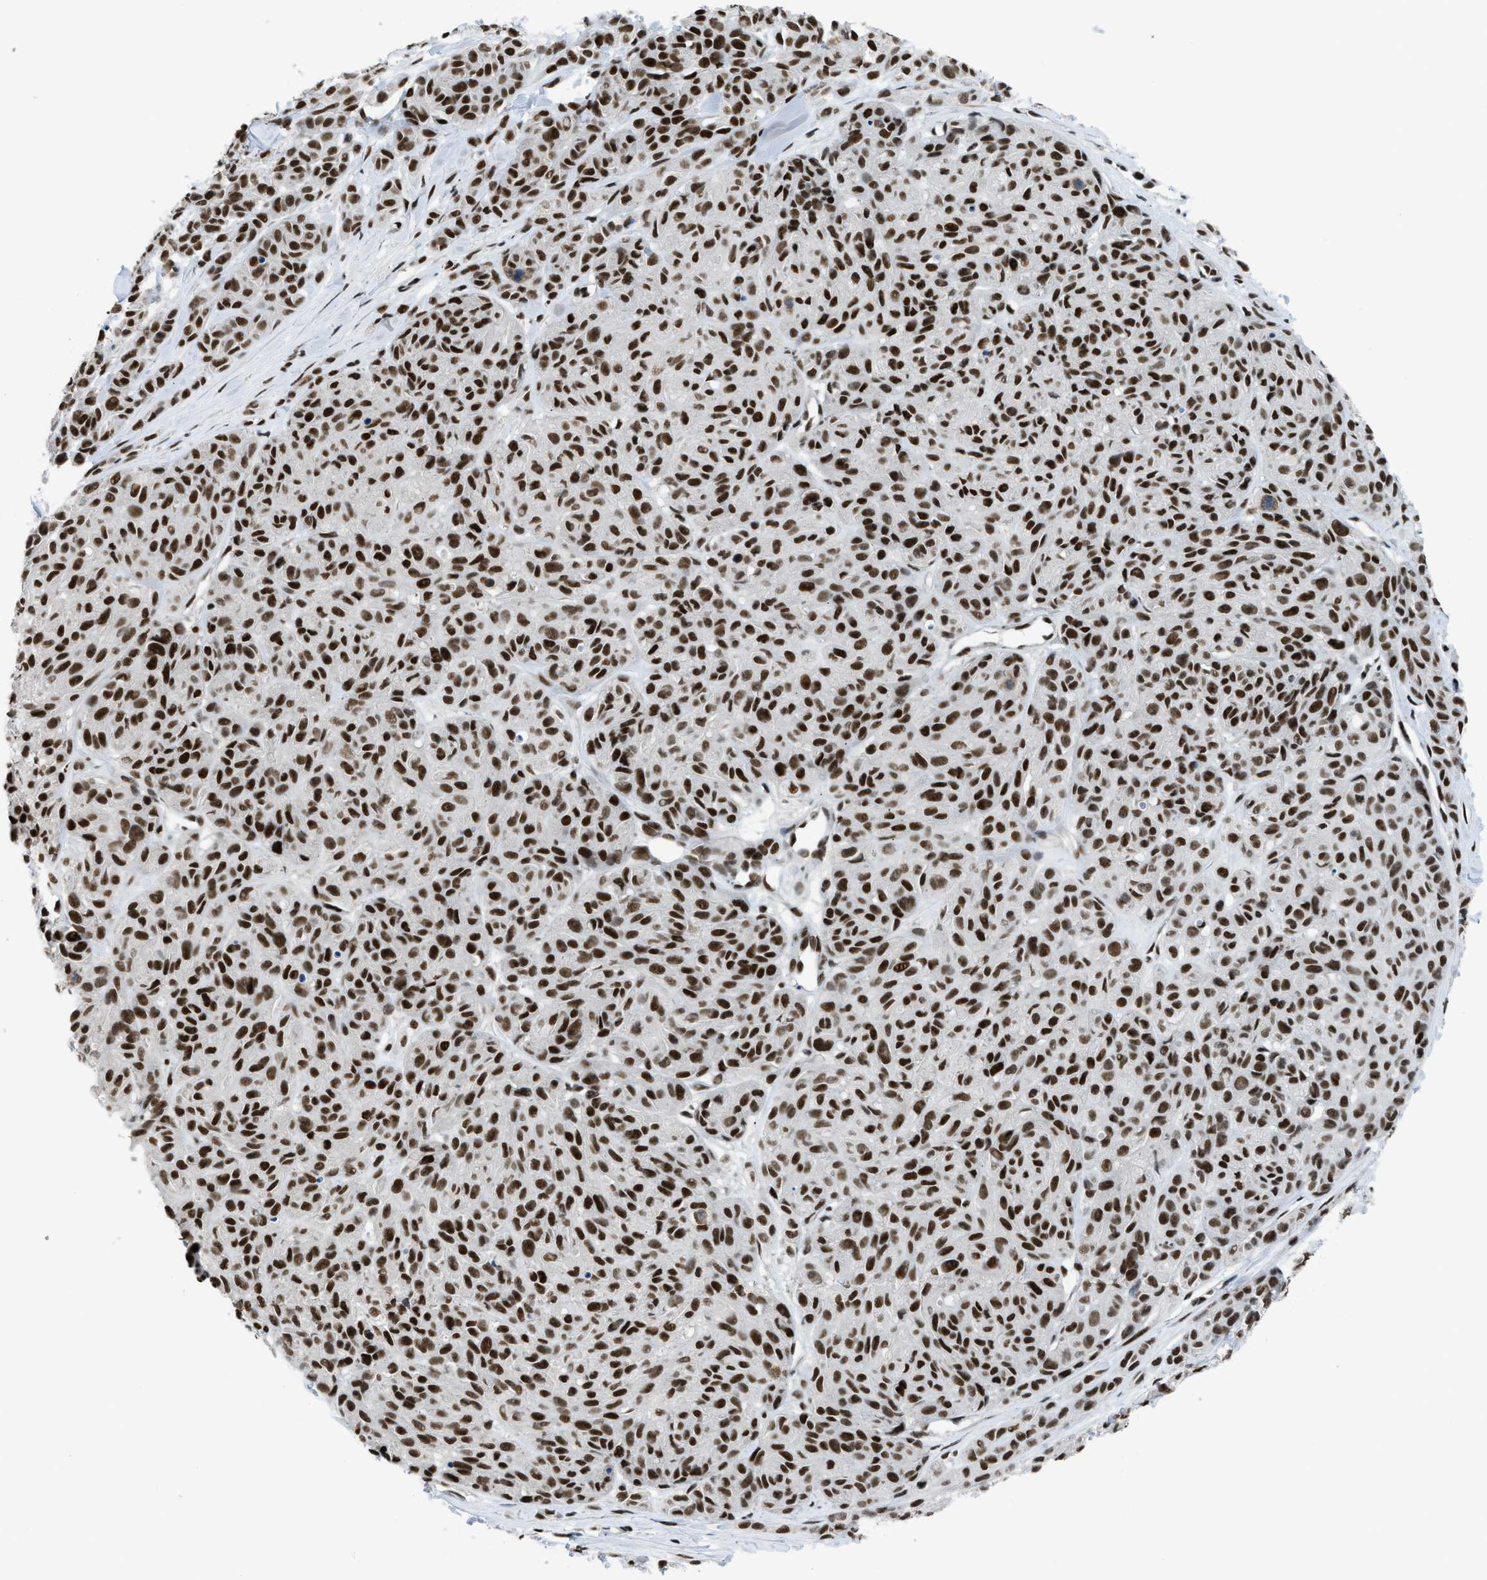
{"staining": {"intensity": "strong", "quantity": ">75%", "location": "nuclear"}, "tissue": "melanoma", "cell_type": "Tumor cells", "image_type": "cancer", "snomed": [{"axis": "morphology", "description": "Malignant melanoma, NOS"}, {"axis": "topography", "description": "Skin"}], "caption": "This micrograph displays melanoma stained with IHC to label a protein in brown. The nuclear of tumor cells show strong positivity for the protein. Nuclei are counter-stained blue.", "gene": "SCAF4", "patient": {"sex": "male", "age": 62}}